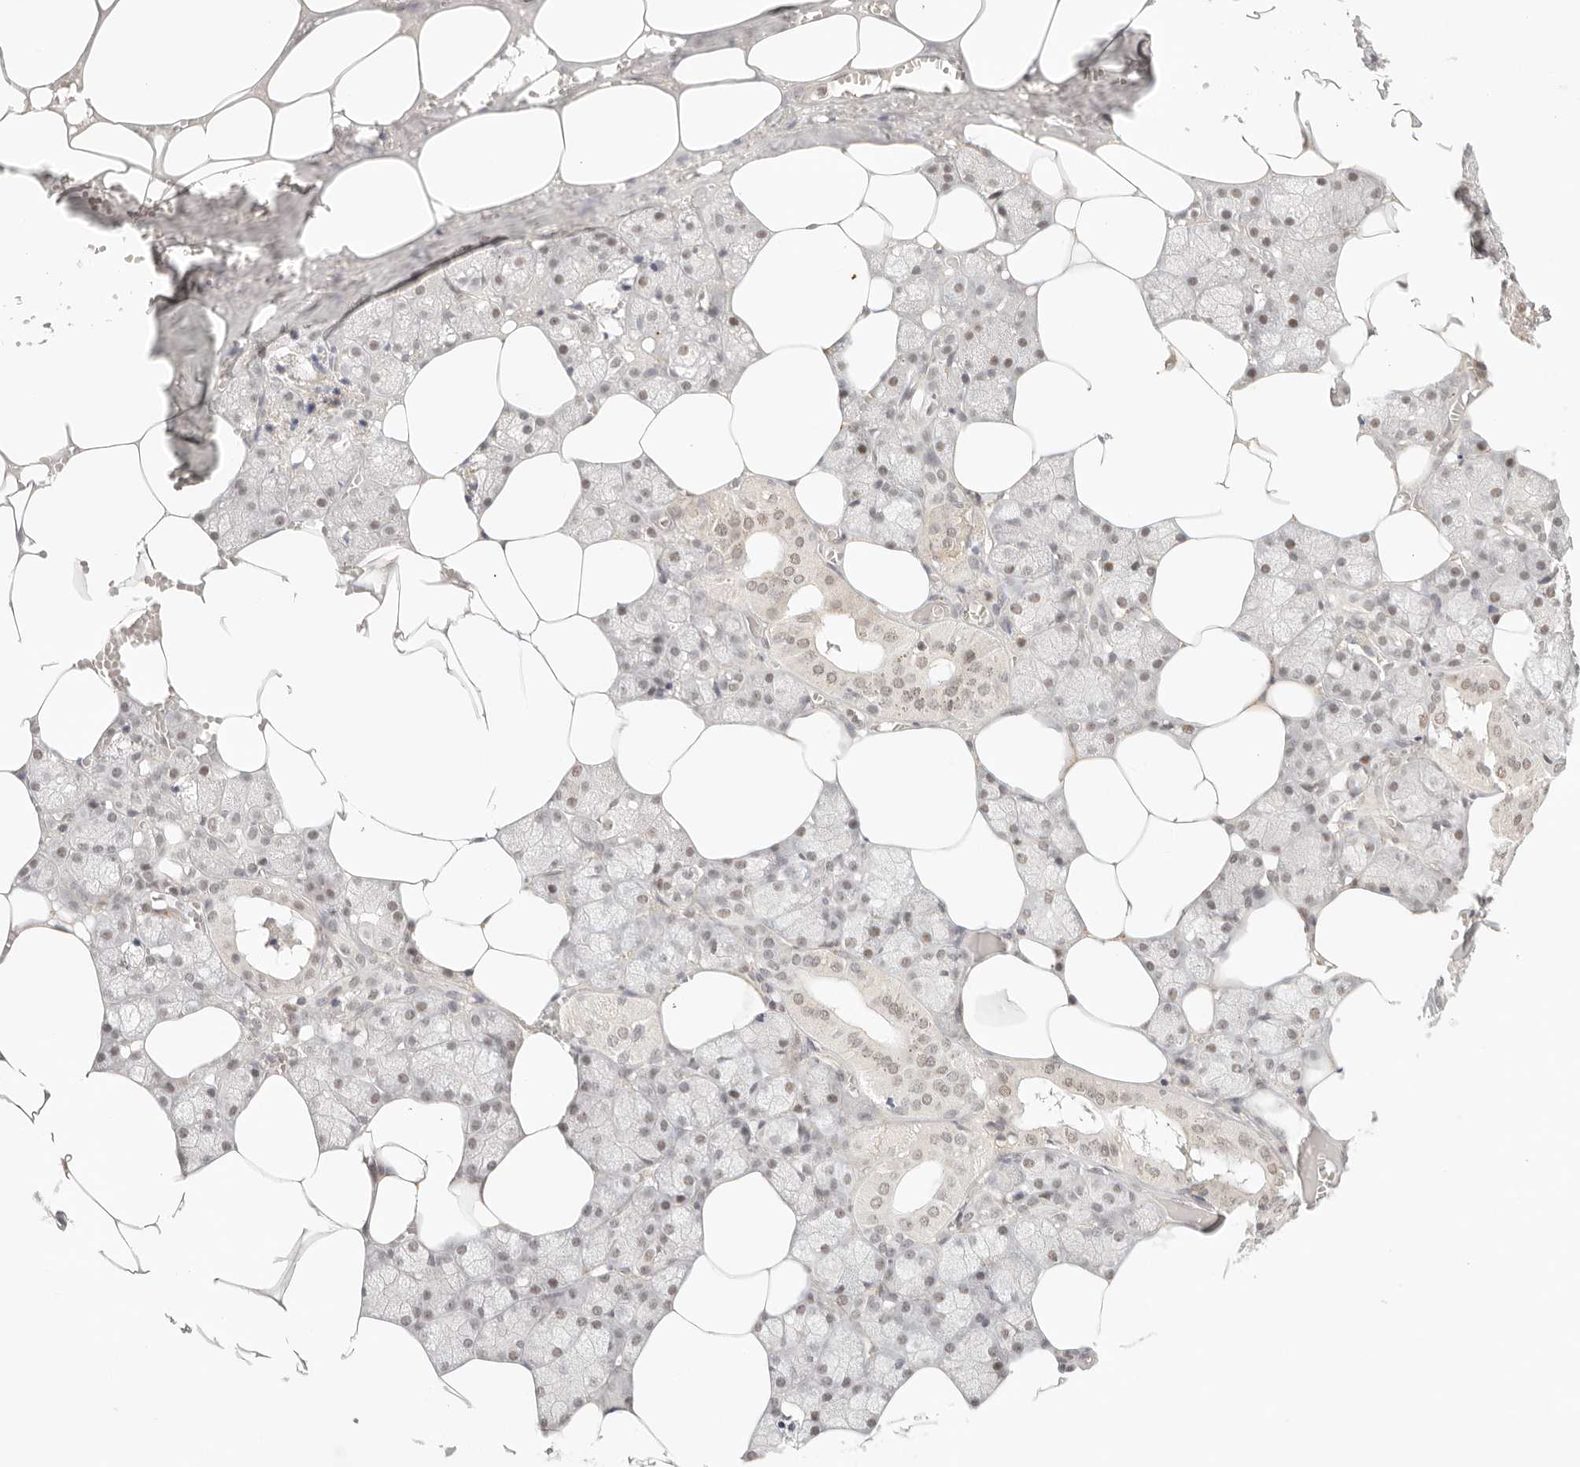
{"staining": {"intensity": "moderate", "quantity": "25%-75%", "location": "nuclear"}, "tissue": "salivary gland", "cell_type": "Glandular cells", "image_type": "normal", "snomed": [{"axis": "morphology", "description": "Normal tissue, NOS"}, {"axis": "topography", "description": "Salivary gland"}], "caption": "Protein expression analysis of normal salivary gland exhibits moderate nuclear staining in approximately 25%-75% of glandular cells. Immunohistochemistry (ihc) stains the protein in brown and the nuclei are stained blue.", "gene": "GTF2E2", "patient": {"sex": "male", "age": 62}}